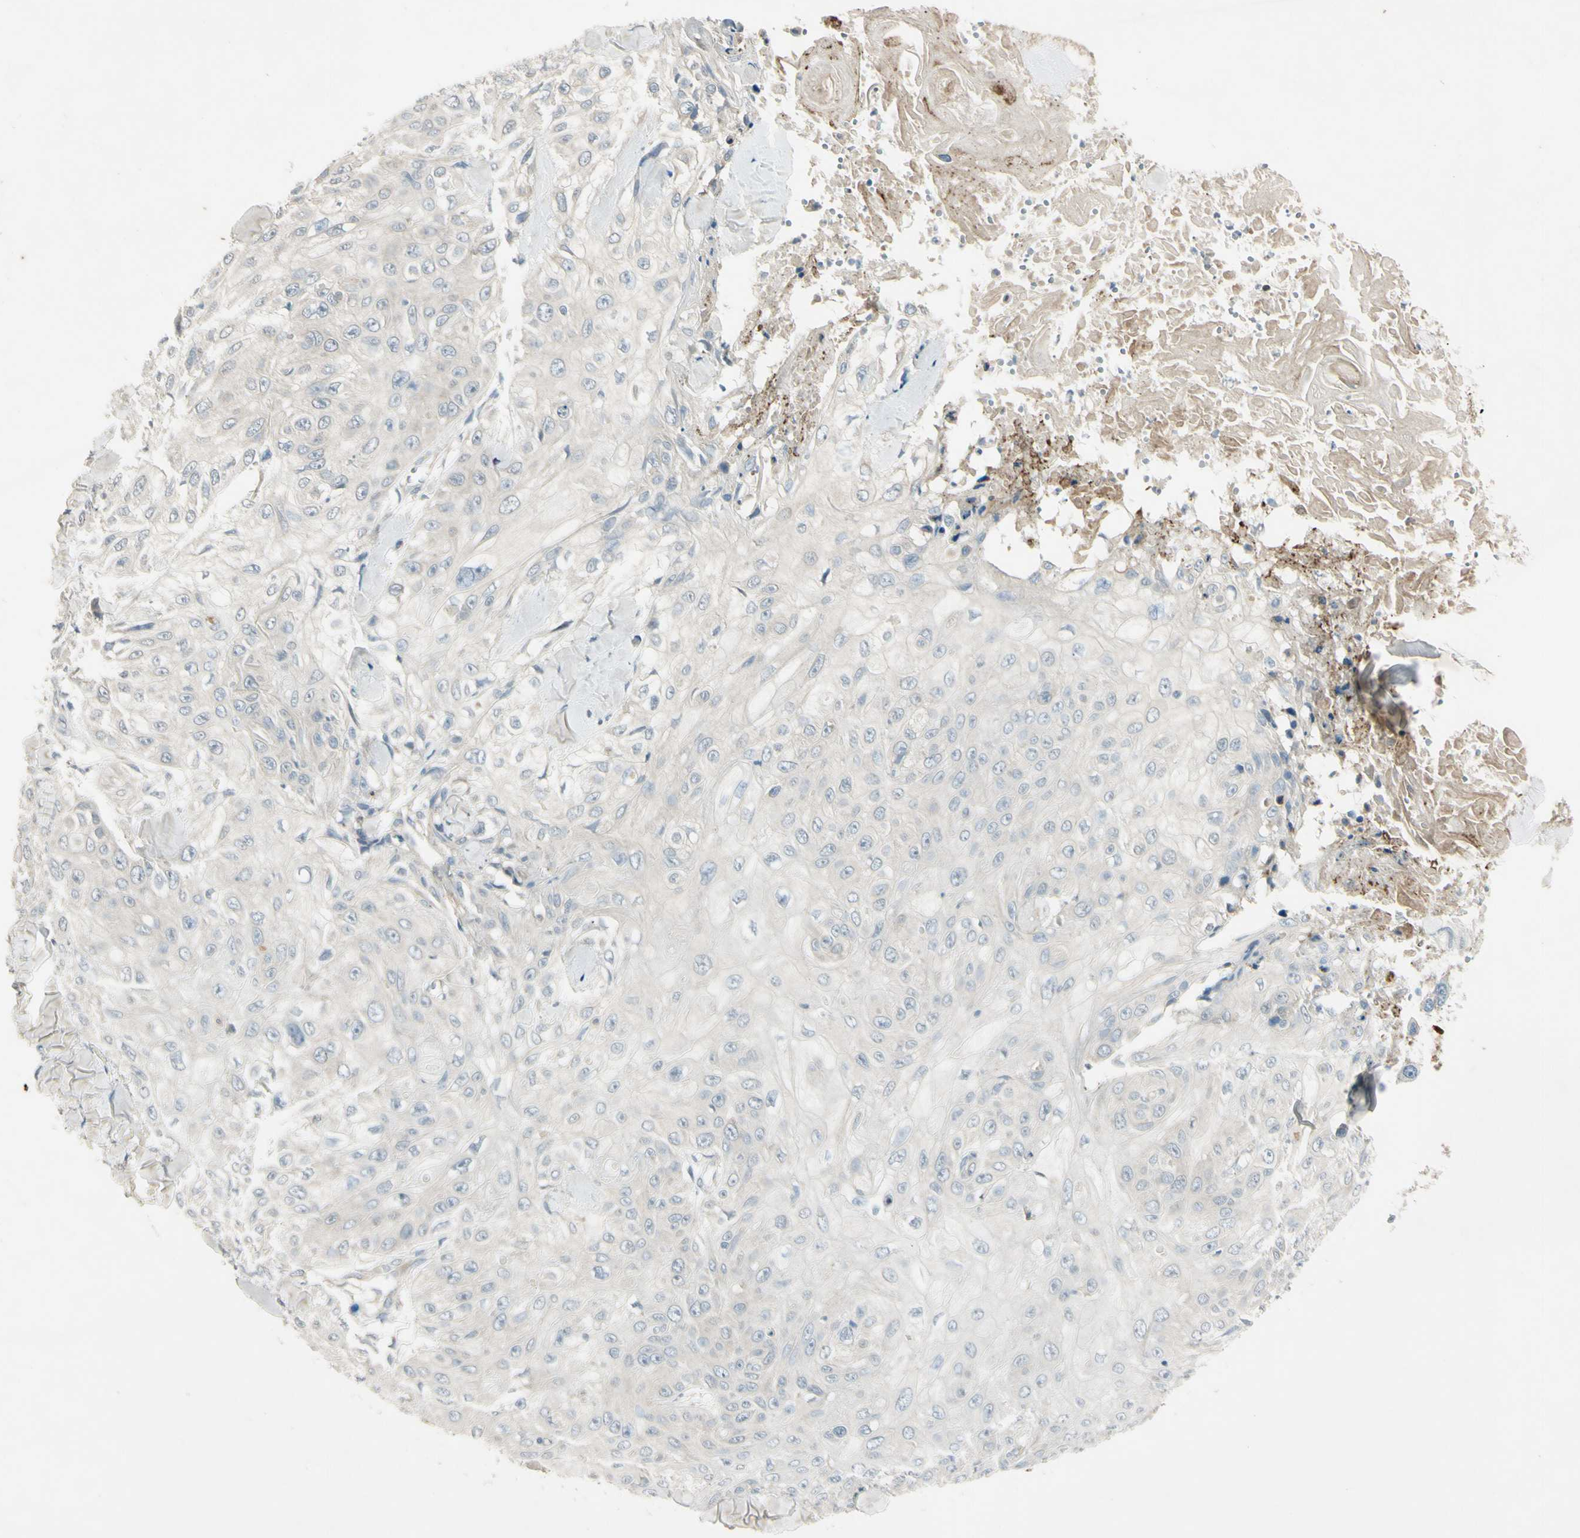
{"staining": {"intensity": "negative", "quantity": "none", "location": "none"}, "tissue": "skin cancer", "cell_type": "Tumor cells", "image_type": "cancer", "snomed": [{"axis": "morphology", "description": "Squamous cell carcinoma, NOS"}, {"axis": "topography", "description": "Skin"}], "caption": "The immunohistochemistry histopathology image has no significant staining in tumor cells of skin cancer (squamous cell carcinoma) tissue.", "gene": "AATK", "patient": {"sex": "male", "age": 86}}